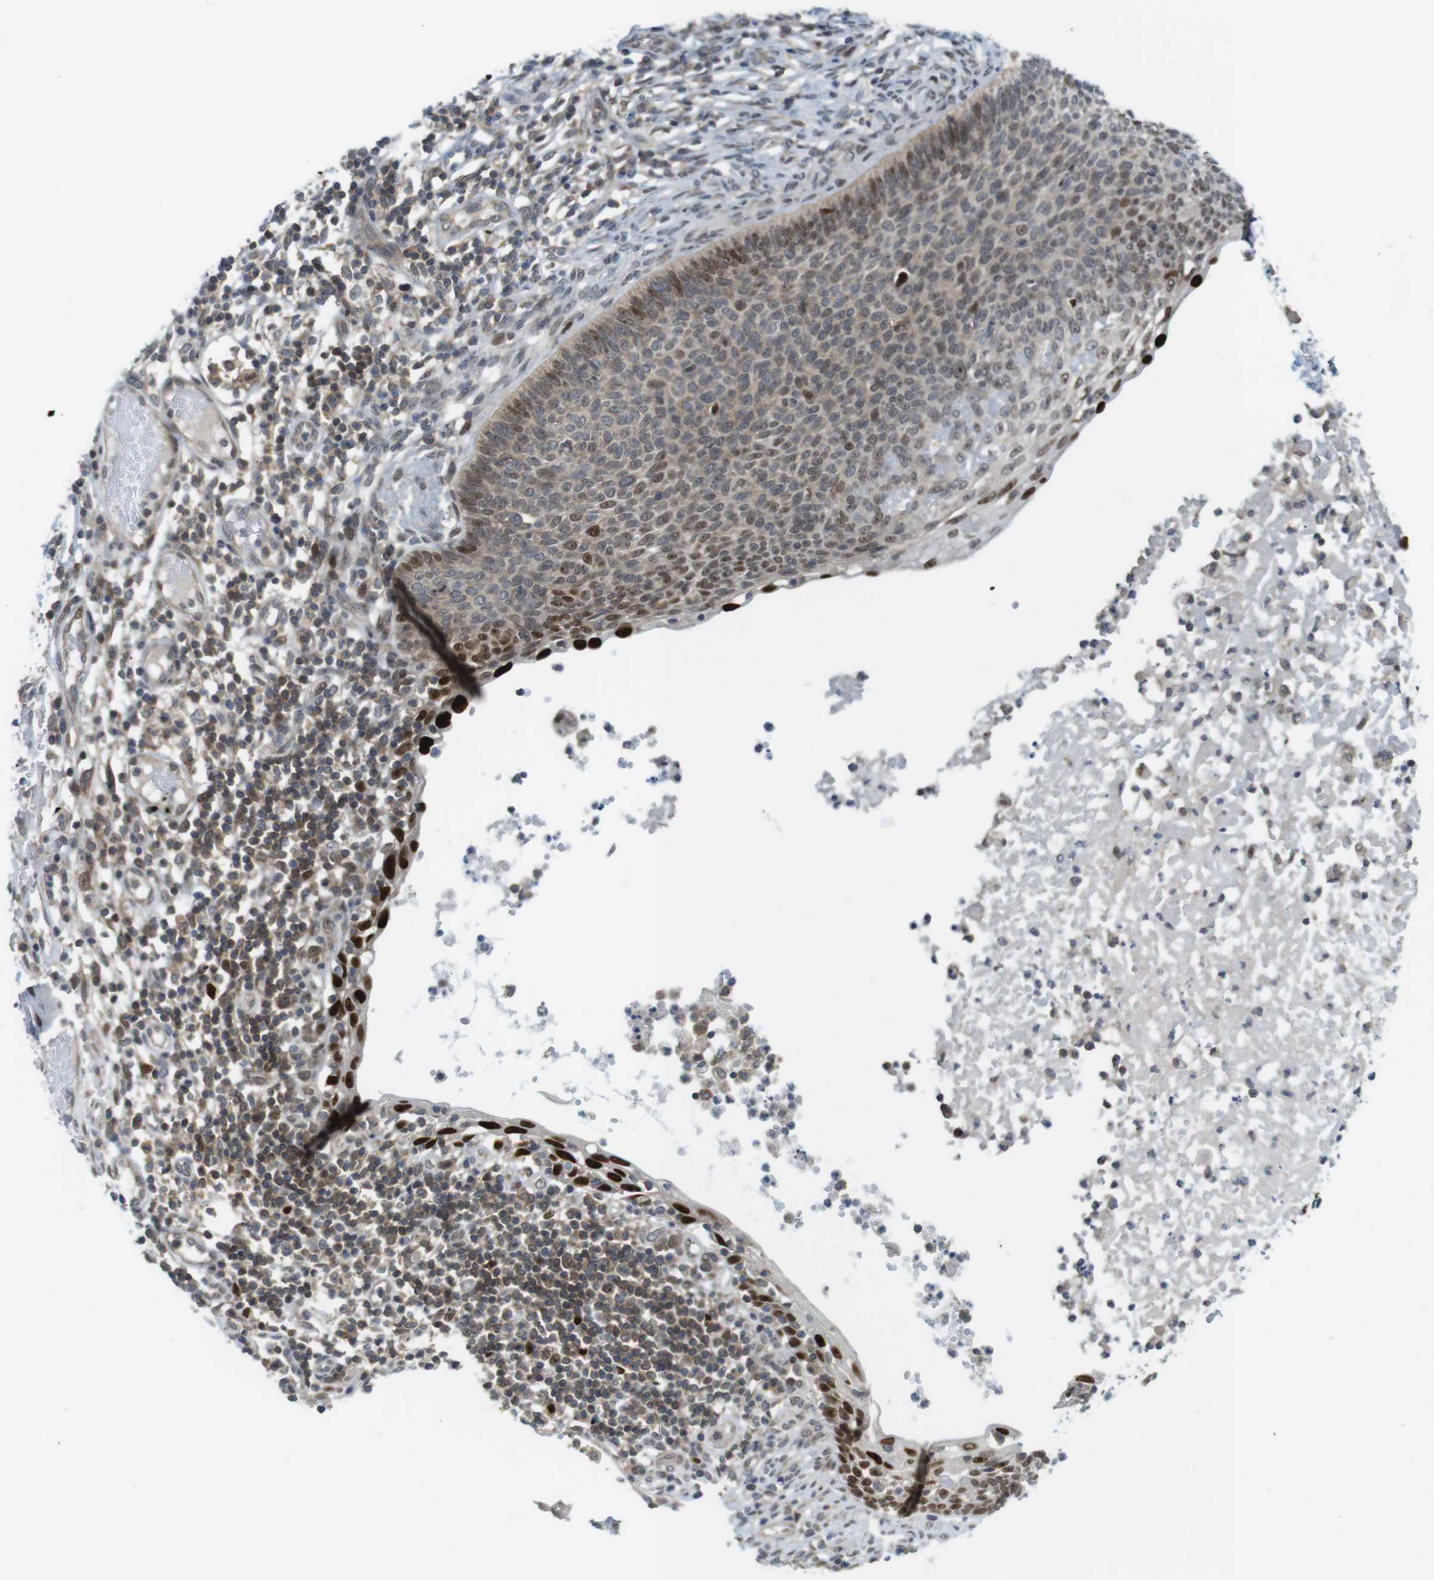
{"staining": {"intensity": "moderate", "quantity": "<25%", "location": "cytoplasmic/membranous,nuclear"}, "tissue": "skin cancer", "cell_type": "Tumor cells", "image_type": "cancer", "snomed": [{"axis": "morphology", "description": "Normal tissue, NOS"}, {"axis": "morphology", "description": "Basal cell carcinoma"}, {"axis": "topography", "description": "Skin"}], "caption": "A brown stain shows moderate cytoplasmic/membranous and nuclear staining of a protein in basal cell carcinoma (skin) tumor cells.", "gene": "RCC1", "patient": {"sex": "male", "age": 87}}